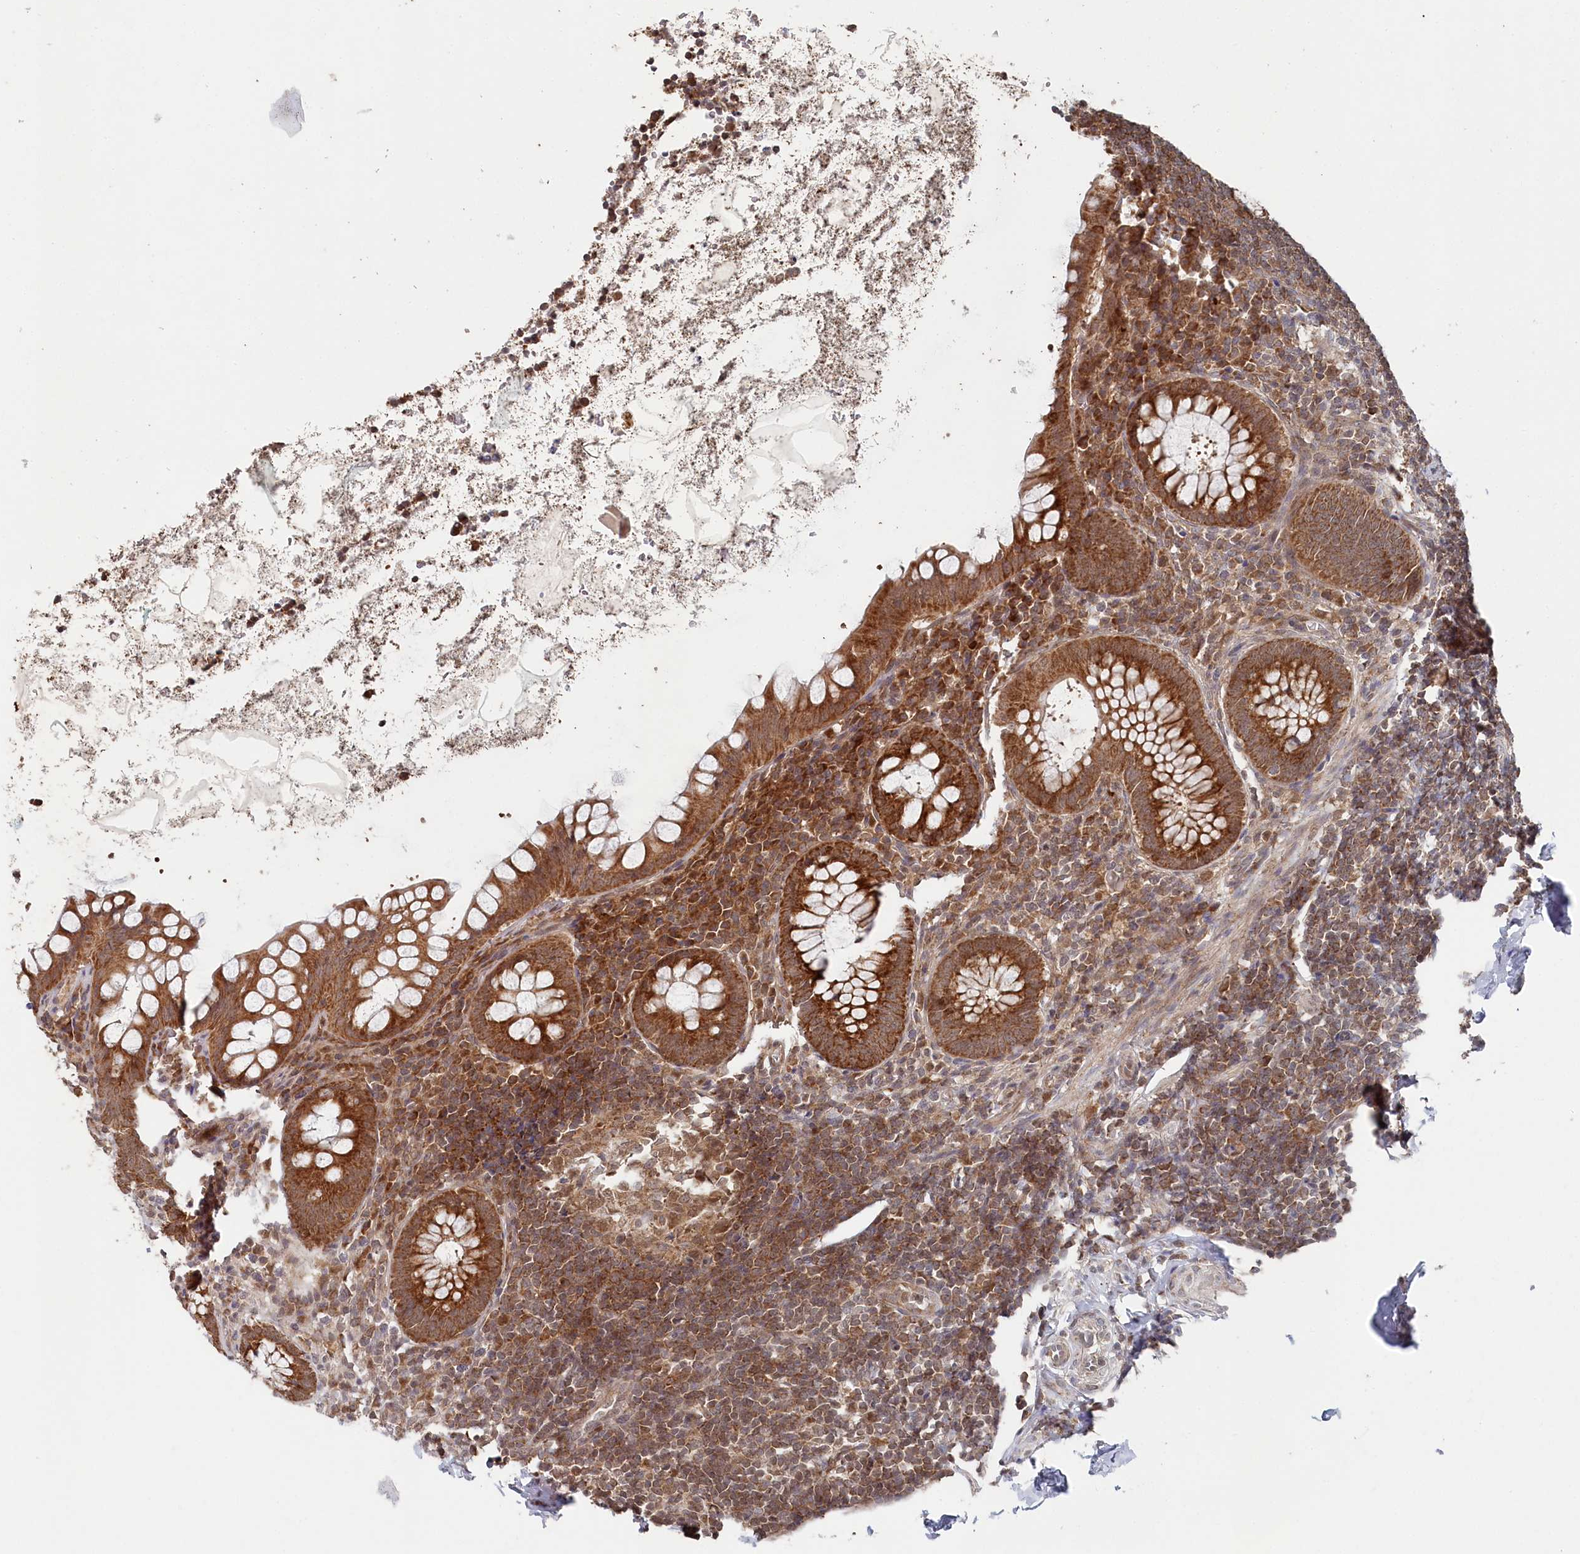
{"staining": {"intensity": "moderate", "quantity": ">75%", "location": "cytoplasmic/membranous"}, "tissue": "appendix", "cell_type": "Glandular cells", "image_type": "normal", "snomed": [{"axis": "morphology", "description": "Normal tissue, NOS"}, {"axis": "topography", "description": "Appendix"}], "caption": "Normal appendix displays moderate cytoplasmic/membranous expression in about >75% of glandular cells, visualized by immunohistochemistry.", "gene": "WAPL", "patient": {"sex": "female", "age": 33}}